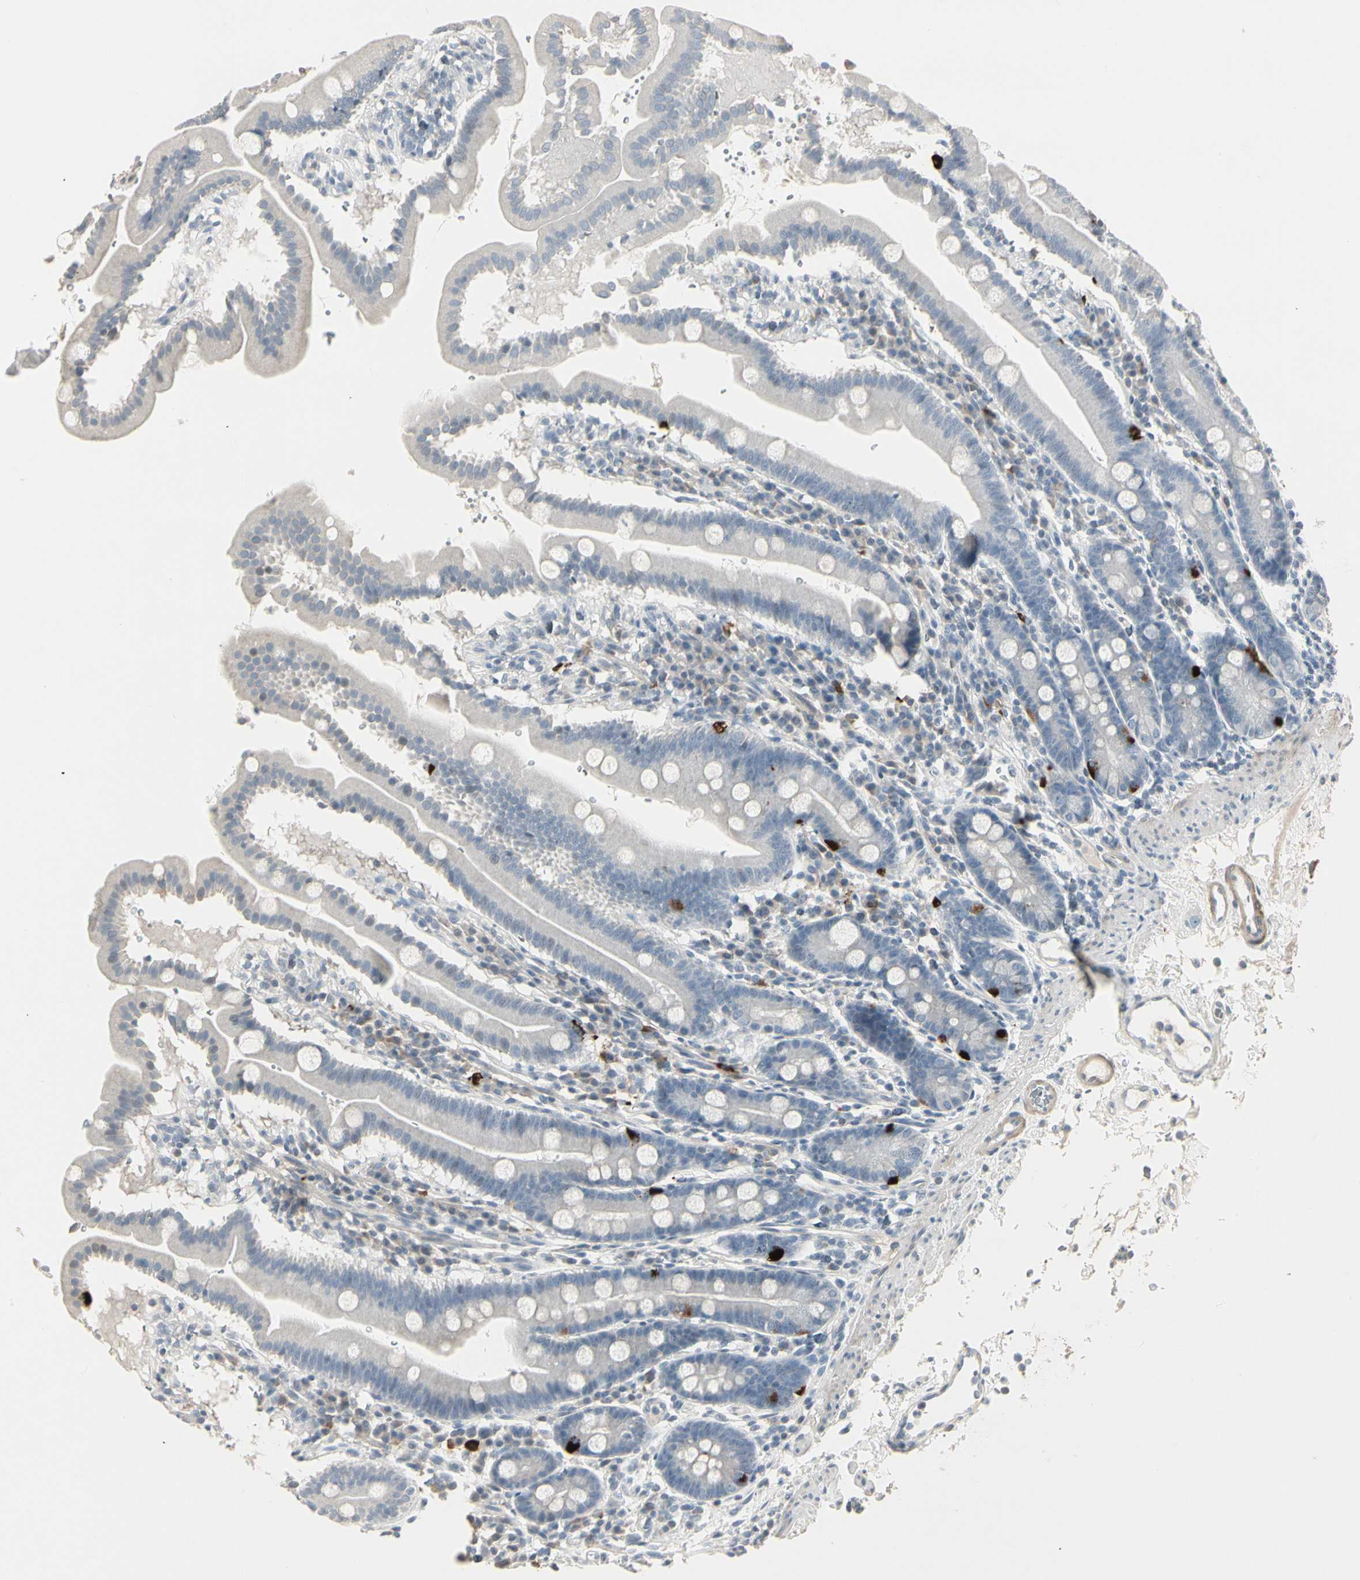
{"staining": {"intensity": "strong", "quantity": "<25%", "location": "cytoplasmic/membranous"}, "tissue": "duodenum", "cell_type": "Glandular cells", "image_type": "normal", "snomed": [{"axis": "morphology", "description": "Normal tissue, NOS"}, {"axis": "topography", "description": "Duodenum"}], "caption": "A medium amount of strong cytoplasmic/membranous staining is appreciated in approximately <25% of glandular cells in unremarkable duodenum. (DAB IHC with brightfield microscopy, high magnification).", "gene": "DMPK", "patient": {"sex": "male", "age": 50}}